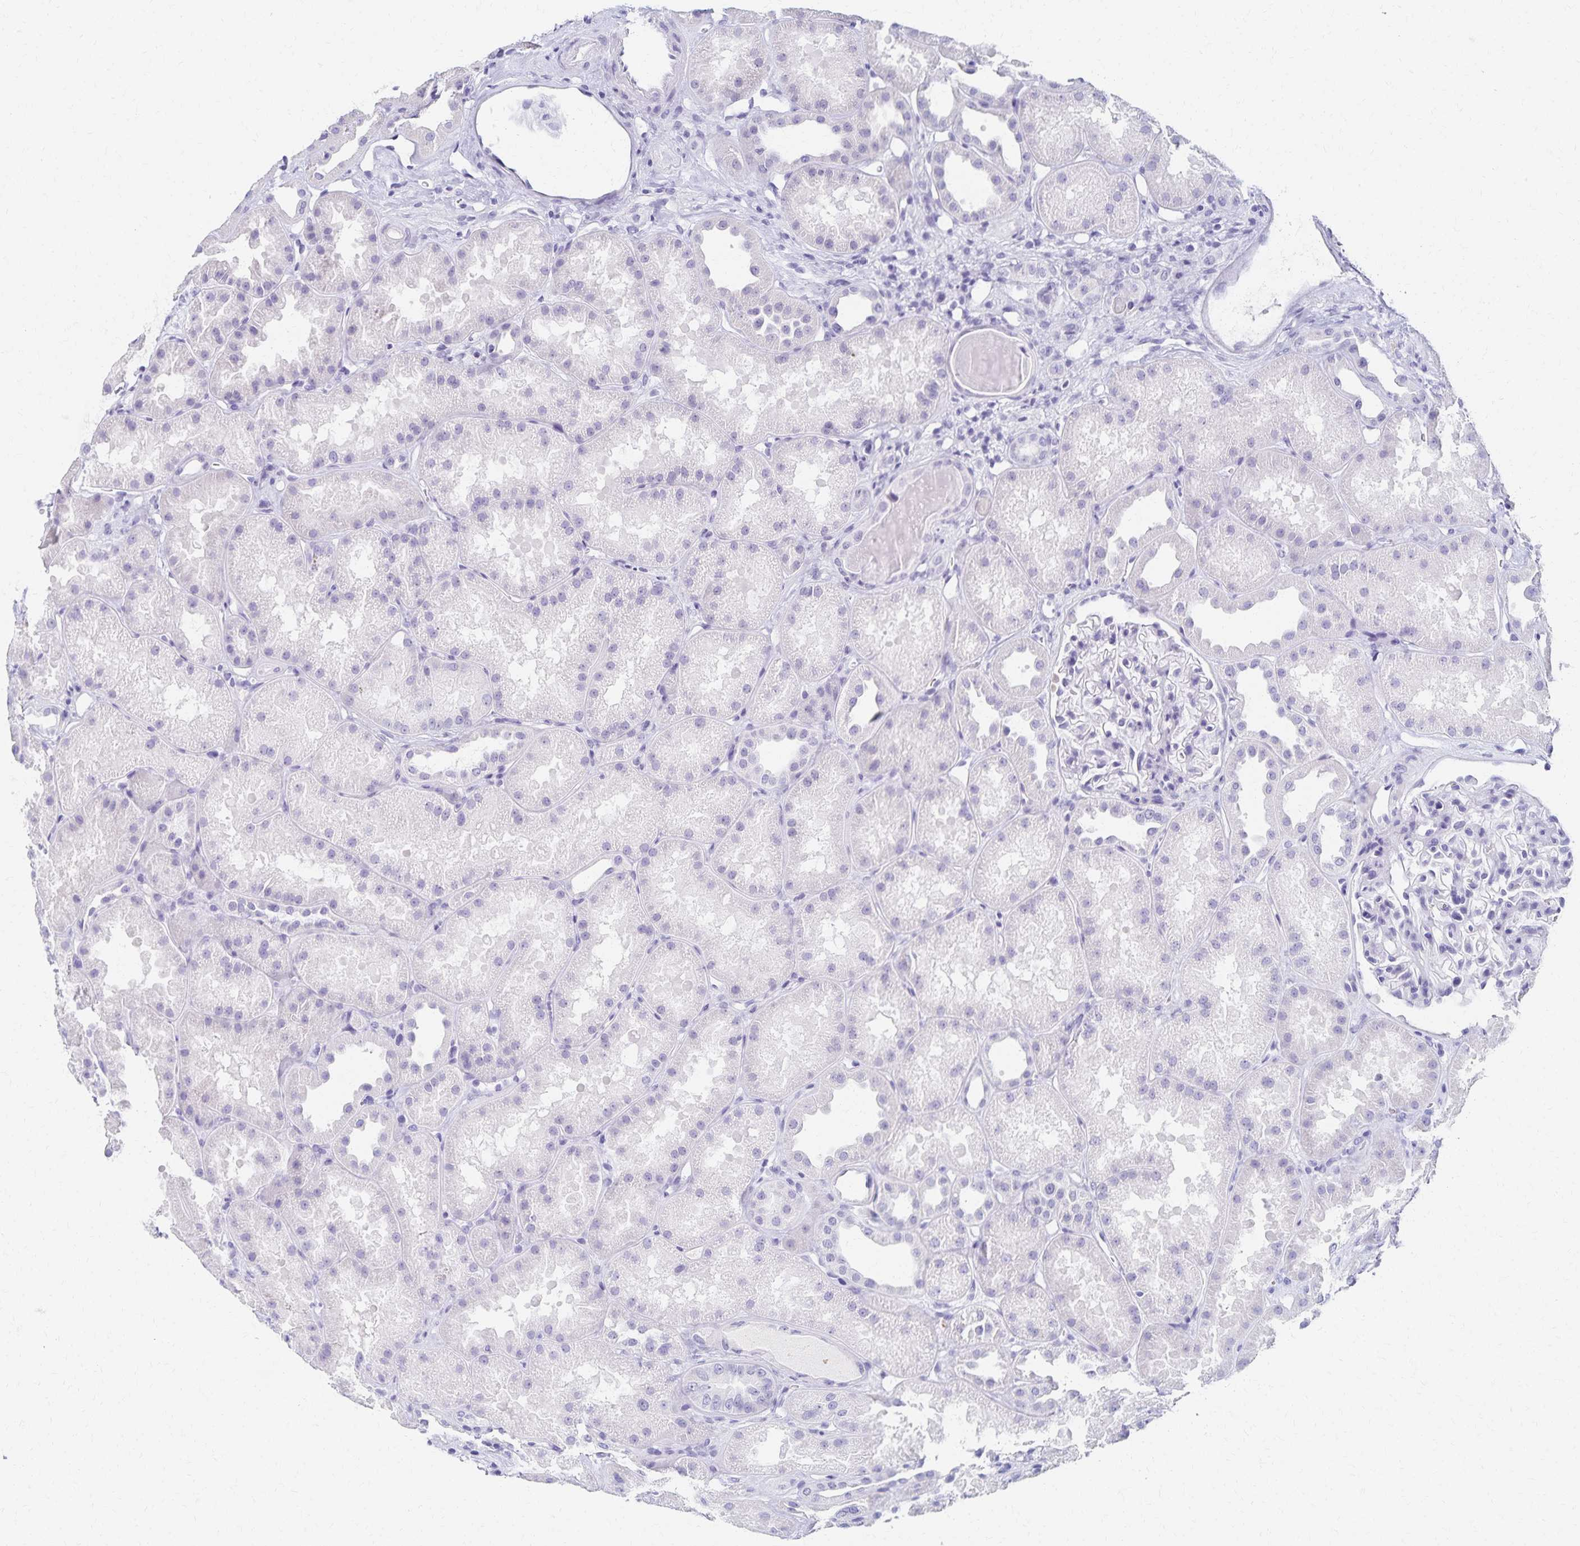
{"staining": {"intensity": "negative", "quantity": "none", "location": "none"}, "tissue": "kidney", "cell_type": "Cells in glomeruli", "image_type": "normal", "snomed": [{"axis": "morphology", "description": "Normal tissue, NOS"}, {"axis": "topography", "description": "Kidney"}], "caption": "This histopathology image is of normal kidney stained with immunohistochemistry to label a protein in brown with the nuclei are counter-stained blue. There is no expression in cells in glomeruli. (DAB IHC with hematoxylin counter stain).", "gene": "C2orf50", "patient": {"sex": "male", "age": 61}}